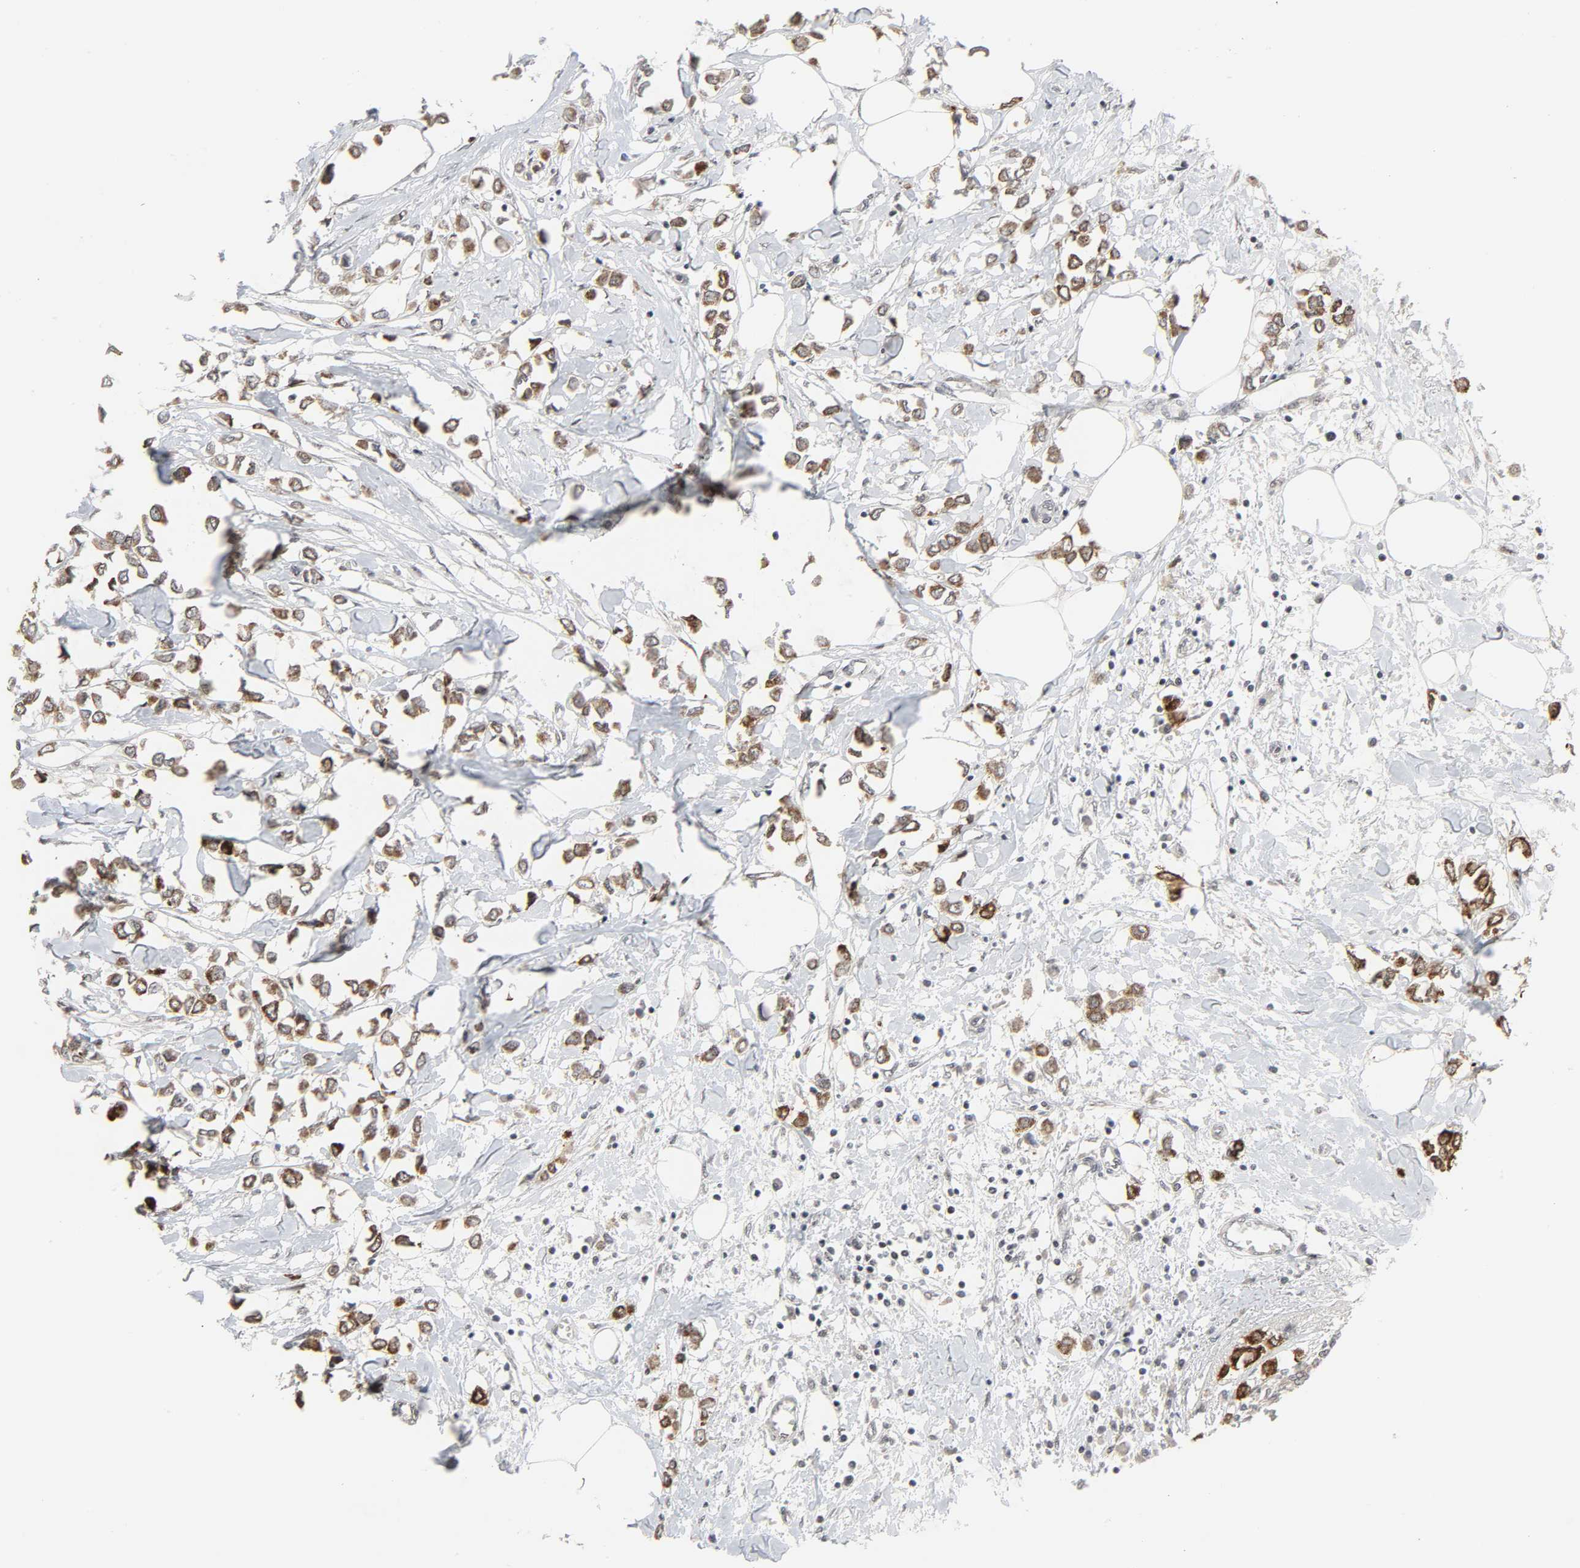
{"staining": {"intensity": "moderate", "quantity": ">75%", "location": "cytoplasmic/membranous"}, "tissue": "breast cancer", "cell_type": "Tumor cells", "image_type": "cancer", "snomed": [{"axis": "morphology", "description": "Lobular carcinoma"}, {"axis": "topography", "description": "Breast"}], "caption": "Tumor cells demonstrate medium levels of moderate cytoplasmic/membranous expression in about >75% of cells in lobular carcinoma (breast).", "gene": "MUC1", "patient": {"sex": "female", "age": 51}}